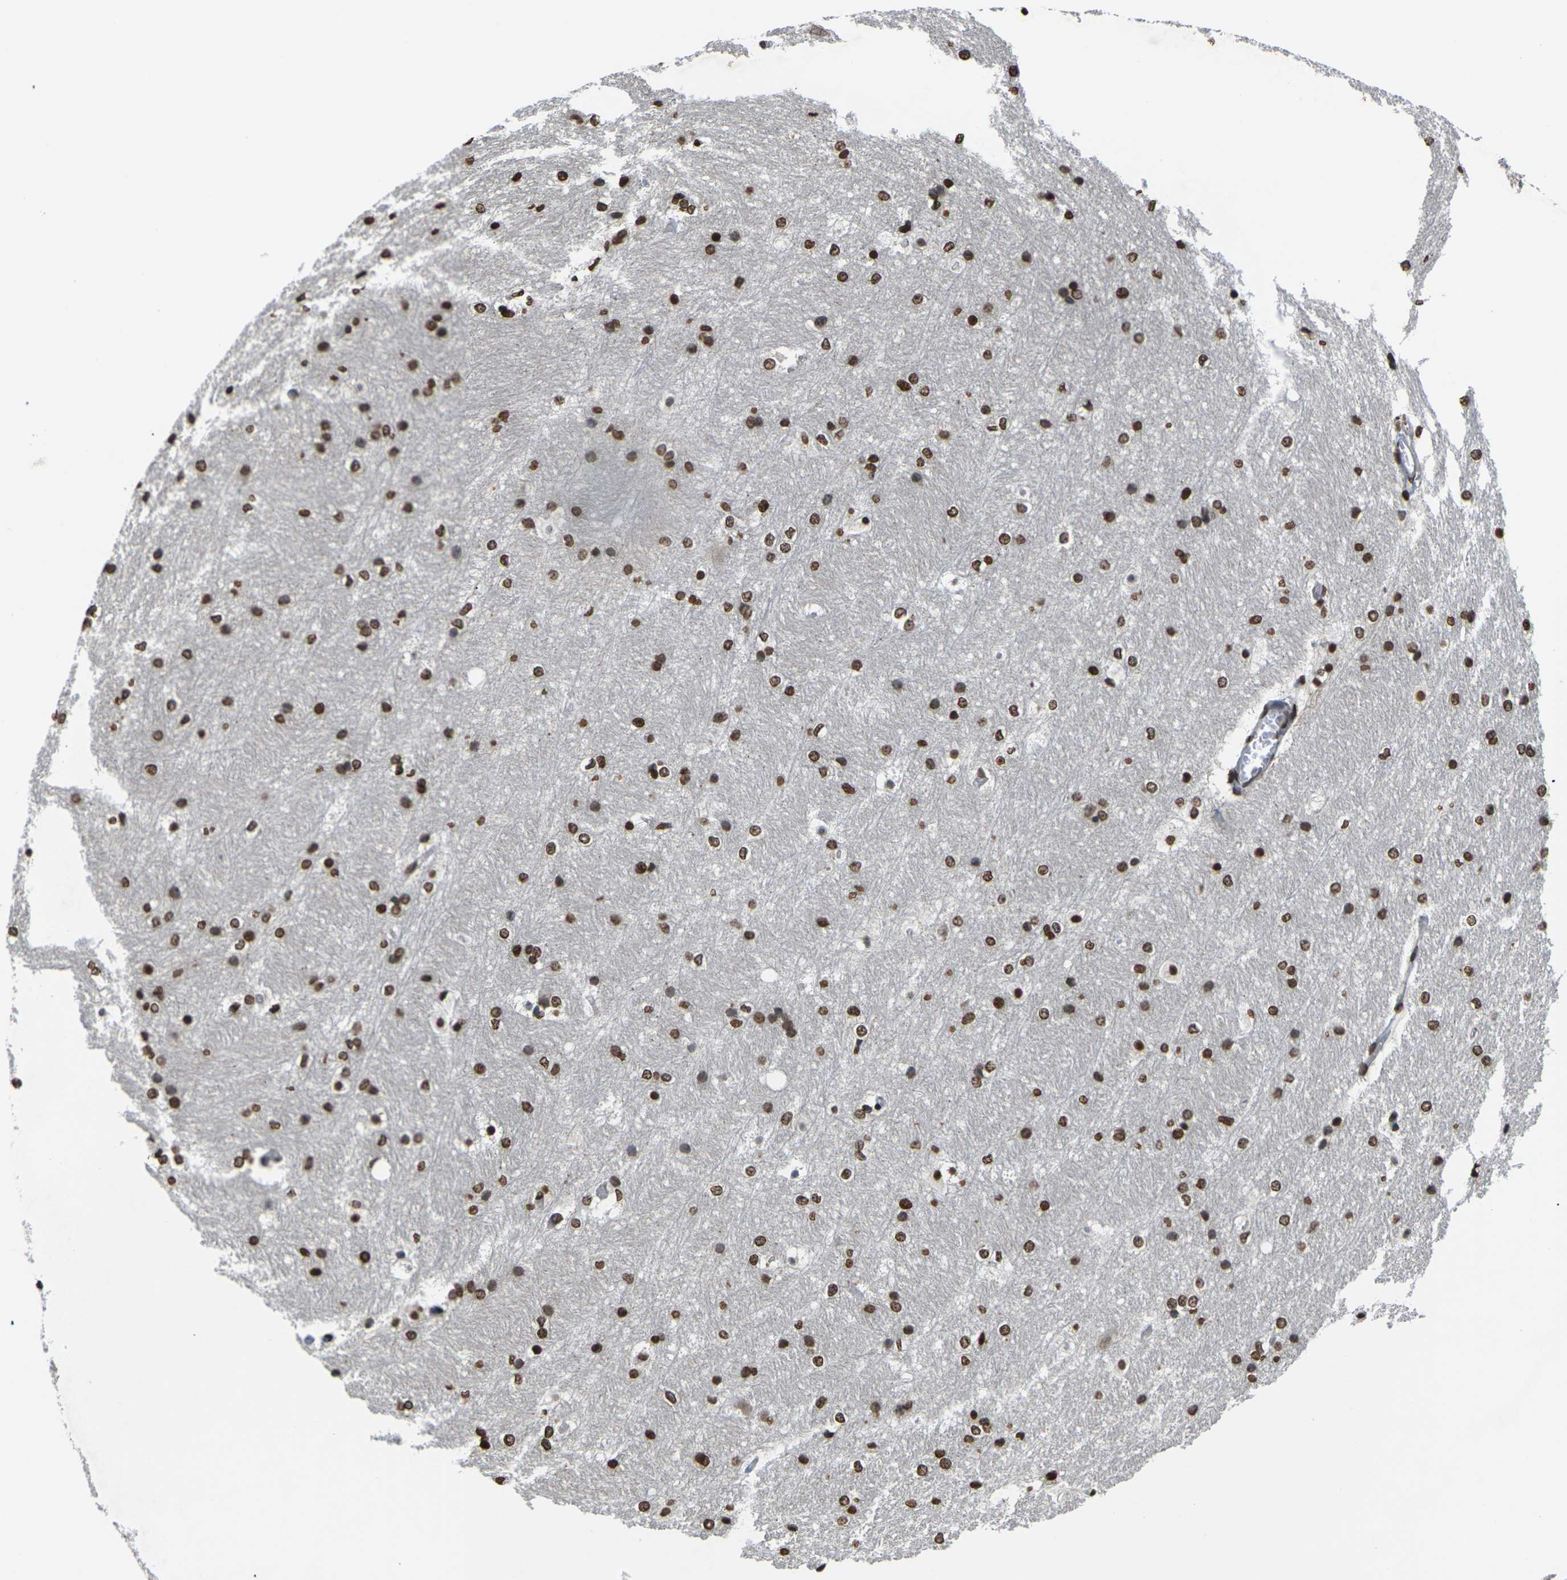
{"staining": {"intensity": "strong", "quantity": ">75%", "location": "nuclear"}, "tissue": "hippocampus", "cell_type": "Glial cells", "image_type": "normal", "snomed": [{"axis": "morphology", "description": "Normal tissue, NOS"}, {"axis": "topography", "description": "Hippocampus"}], "caption": "Protein expression analysis of benign hippocampus exhibits strong nuclear positivity in approximately >75% of glial cells.", "gene": "EMSY", "patient": {"sex": "female", "age": 19}}